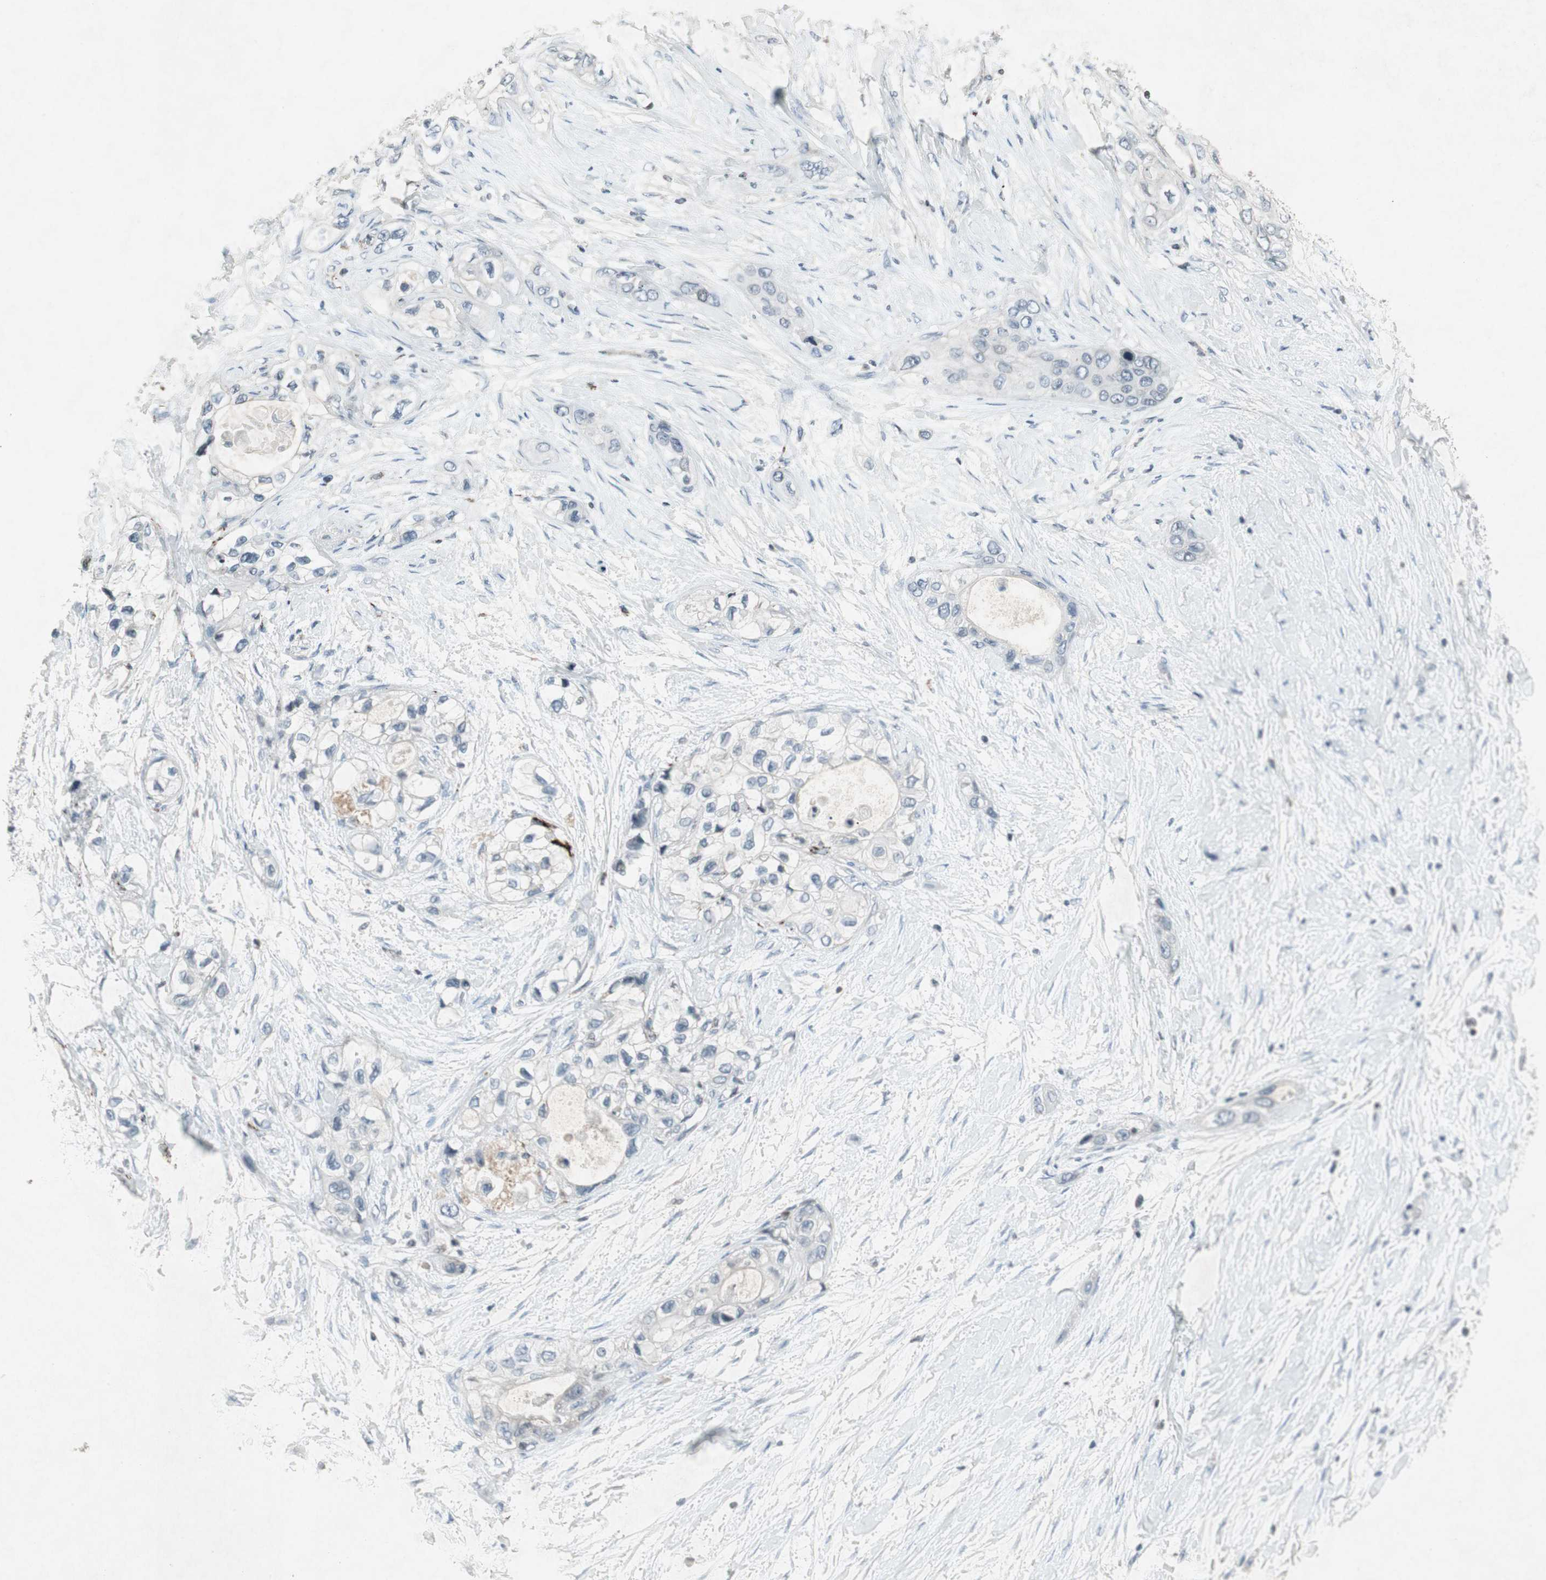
{"staining": {"intensity": "moderate", "quantity": "<25%", "location": "cytoplasmic/membranous"}, "tissue": "pancreatic cancer", "cell_type": "Tumor cells", "image_type": "cancer", "snomed": [{"axis": "morphology", "description": "Adenocarcinoma, NOS"}, {"axis": "topography", "description": "Pancreas"}], "caption": "A micrograph showing moderate cytoplasmic/membranous staining in about <25% of tumor cells in pancreatic cancer, as visualized by brown immunohistochemical staining.", "gene": "ARG2", "patient": {"sex": "female", "age": 70}}